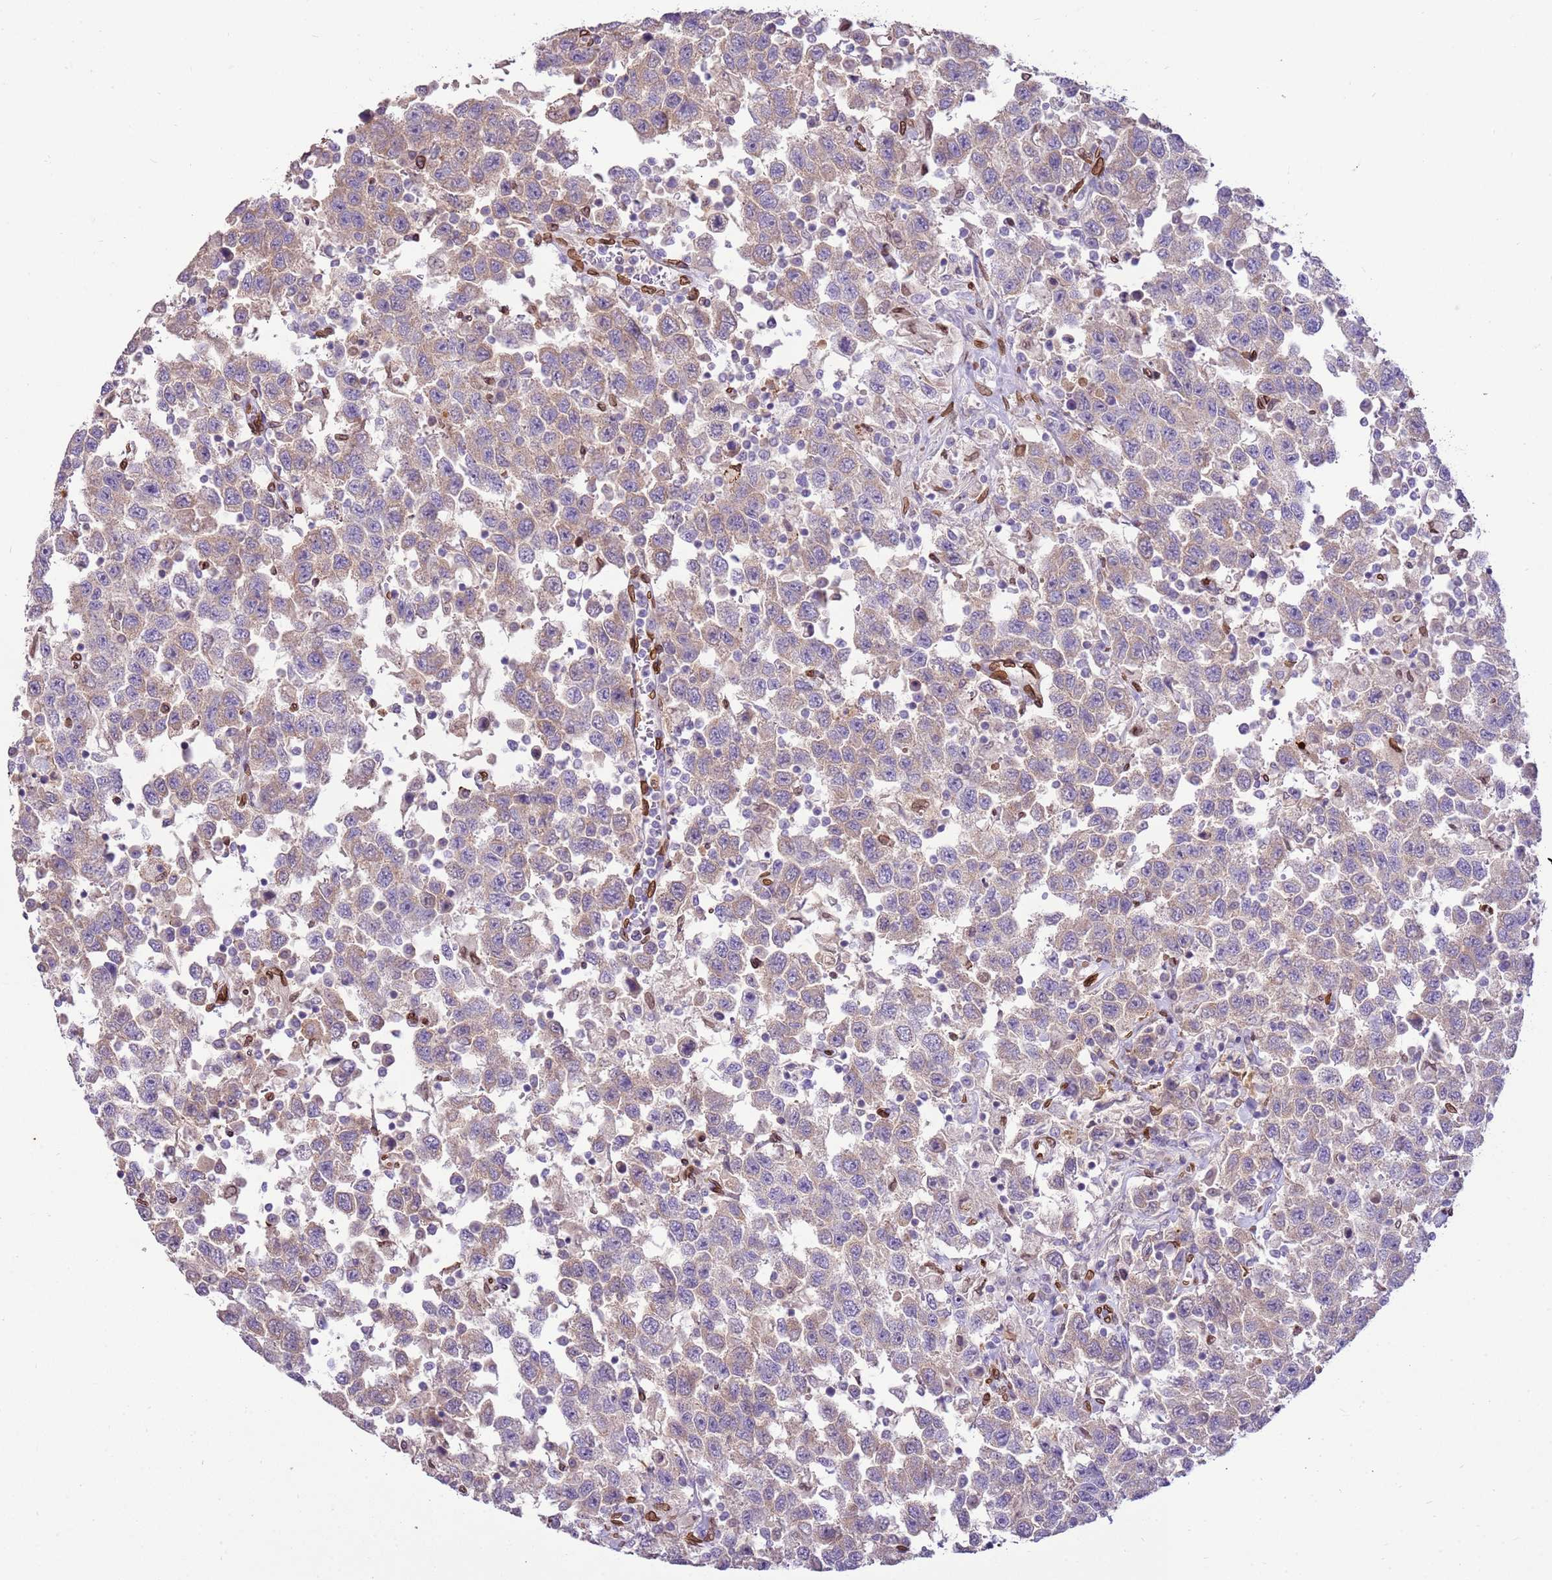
{"staining": {"intensity": "weak", "quantity": "25%-75%", "location": "cytoplasmic/membranous"}, "tissue": "testis cancer", "cell_type": "Tumor cells", "image_type": "cancer", "snomed": [{"axis": "morphology", "description": "Seminoma, NOS"}, {"axis": "topography", "description": "Testis"}], "caption": "This image reveals immunohistochemistry staining of human testis cancer (seminoma), with low weak cytoplasmic/membranous staining in approximately 25%-75% of tumor cells.", "gene": "TMEM47", "patient": {"sex": "male", "age": 41}}